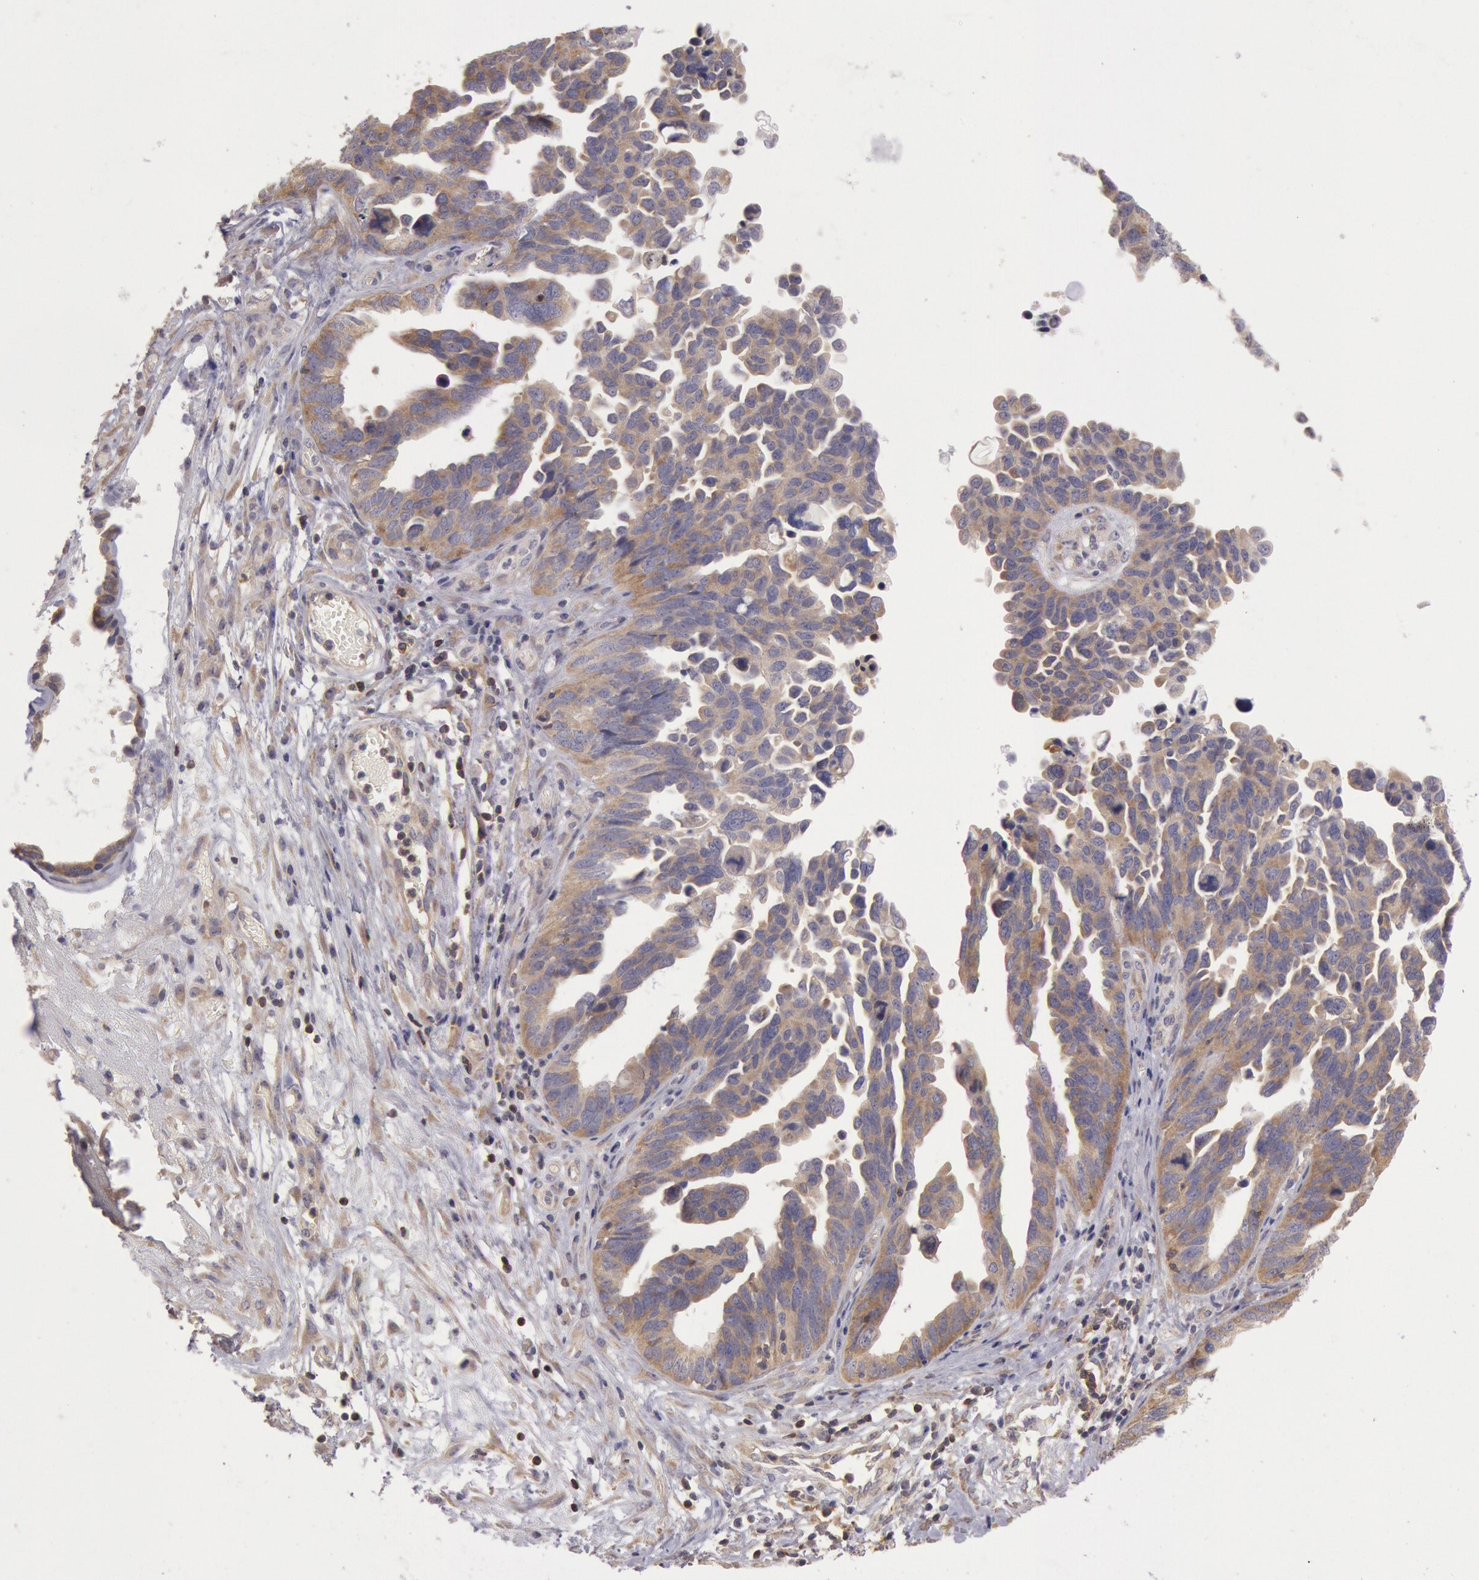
{"staining": {"intensity": "weak", "quantity": ">75%", "location": "cytoplasmic/membranous"}, "tissue": "ovarian cancer", "cell_type": "Tumor cells", "image_type": "cancer", "snomed": [{"axis": "morphology", "description": "Cystadenocarcinoma, serous, NOS"}, {"axis": "topography", "description": "Ovary"}], "caption": "Immunohistochemical staining of human ovarian cancer (serous cystadenocarcinoma) exhibits weak cytoplasmic/membranous protein staining in about >75% of tumor cells.", "gene": "NMT2", "patient": {"sex": "female", "age": 64}}